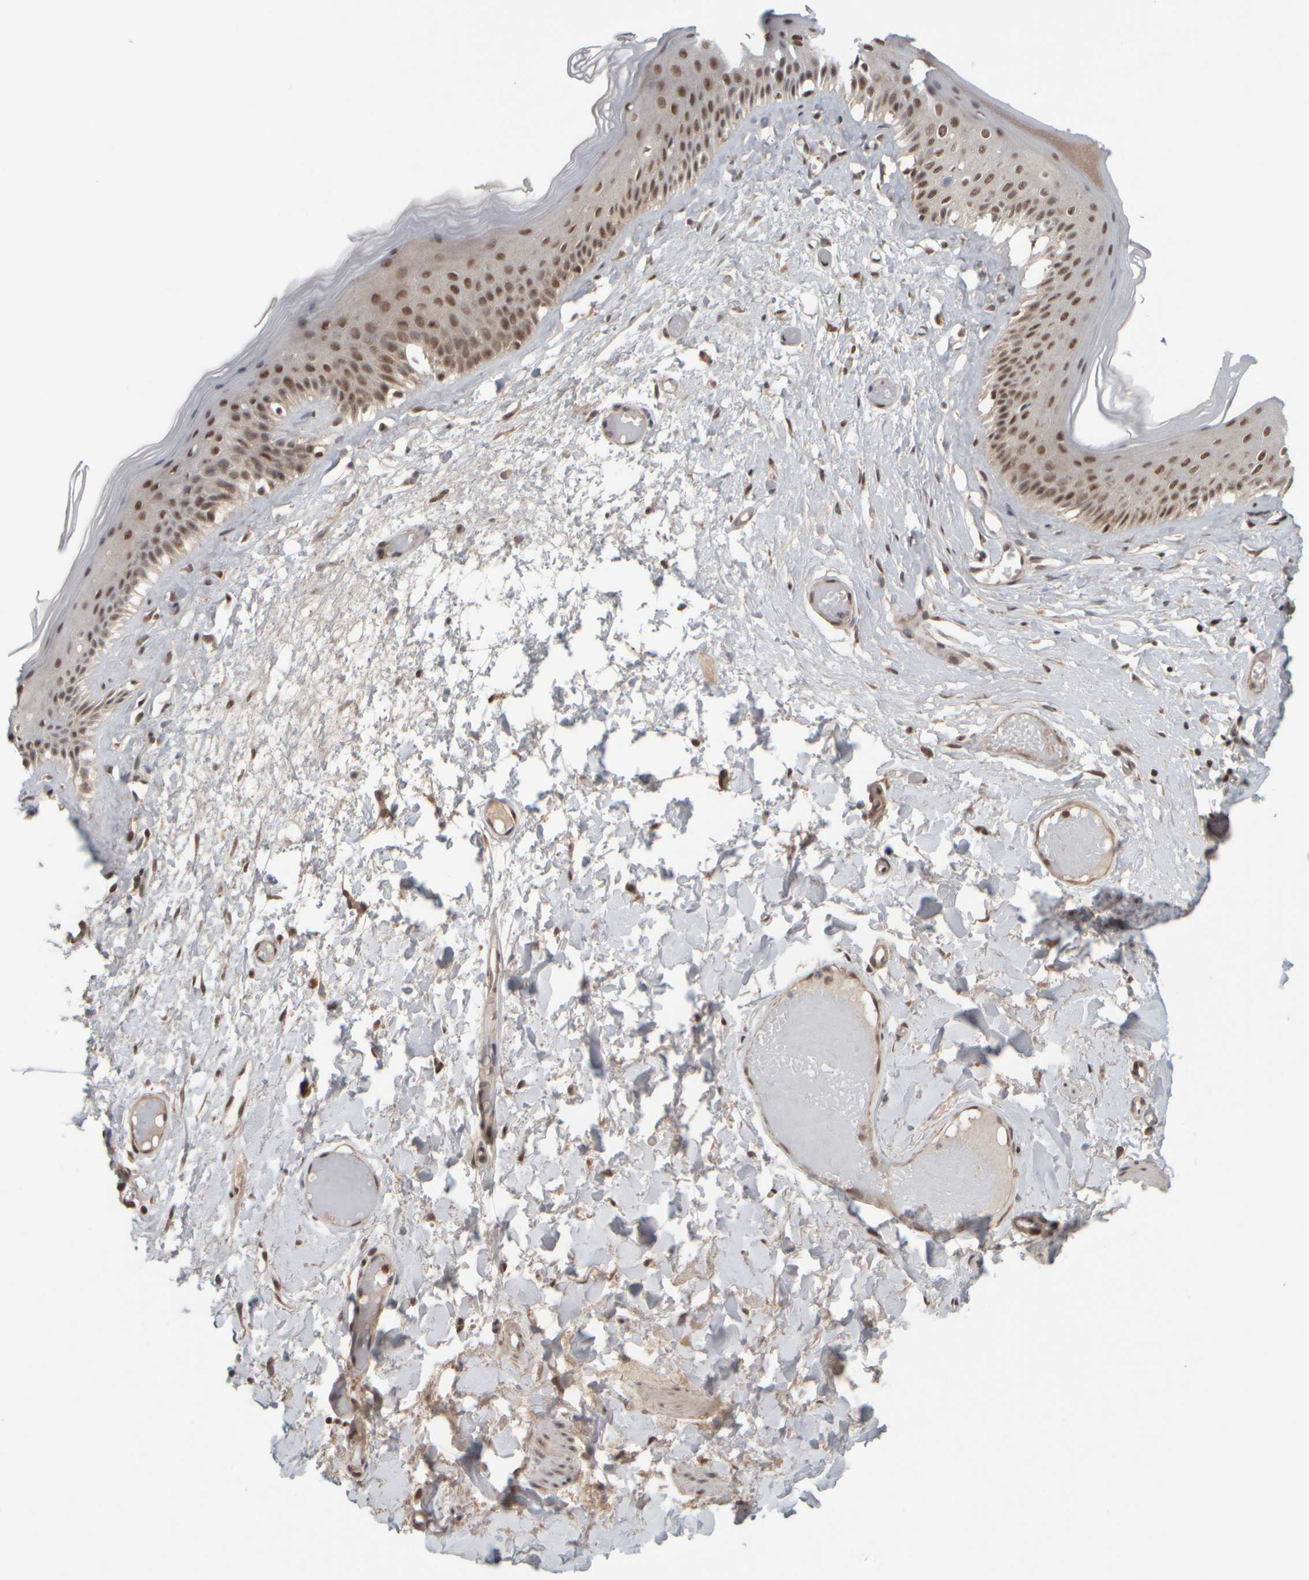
{"staining": {"intensity": "strong", "quantity": ">75%", "location": "nuclear"}, "tissue": "skin", "cell_type": "Epidermal cells", "image_type": "normal", "snomed": [{"axis": "morphology", "description": "Normal tissue, NOS"}, {"axis": "topography", "description": "Vulva"}], "caption": "Protein staining by IHC demonstrates strong nuclear expression in about >75% of epidermal cells in unremarkable skin.", "gene": "SYNRG", "patient": {"sex": "female", "age": 73}}